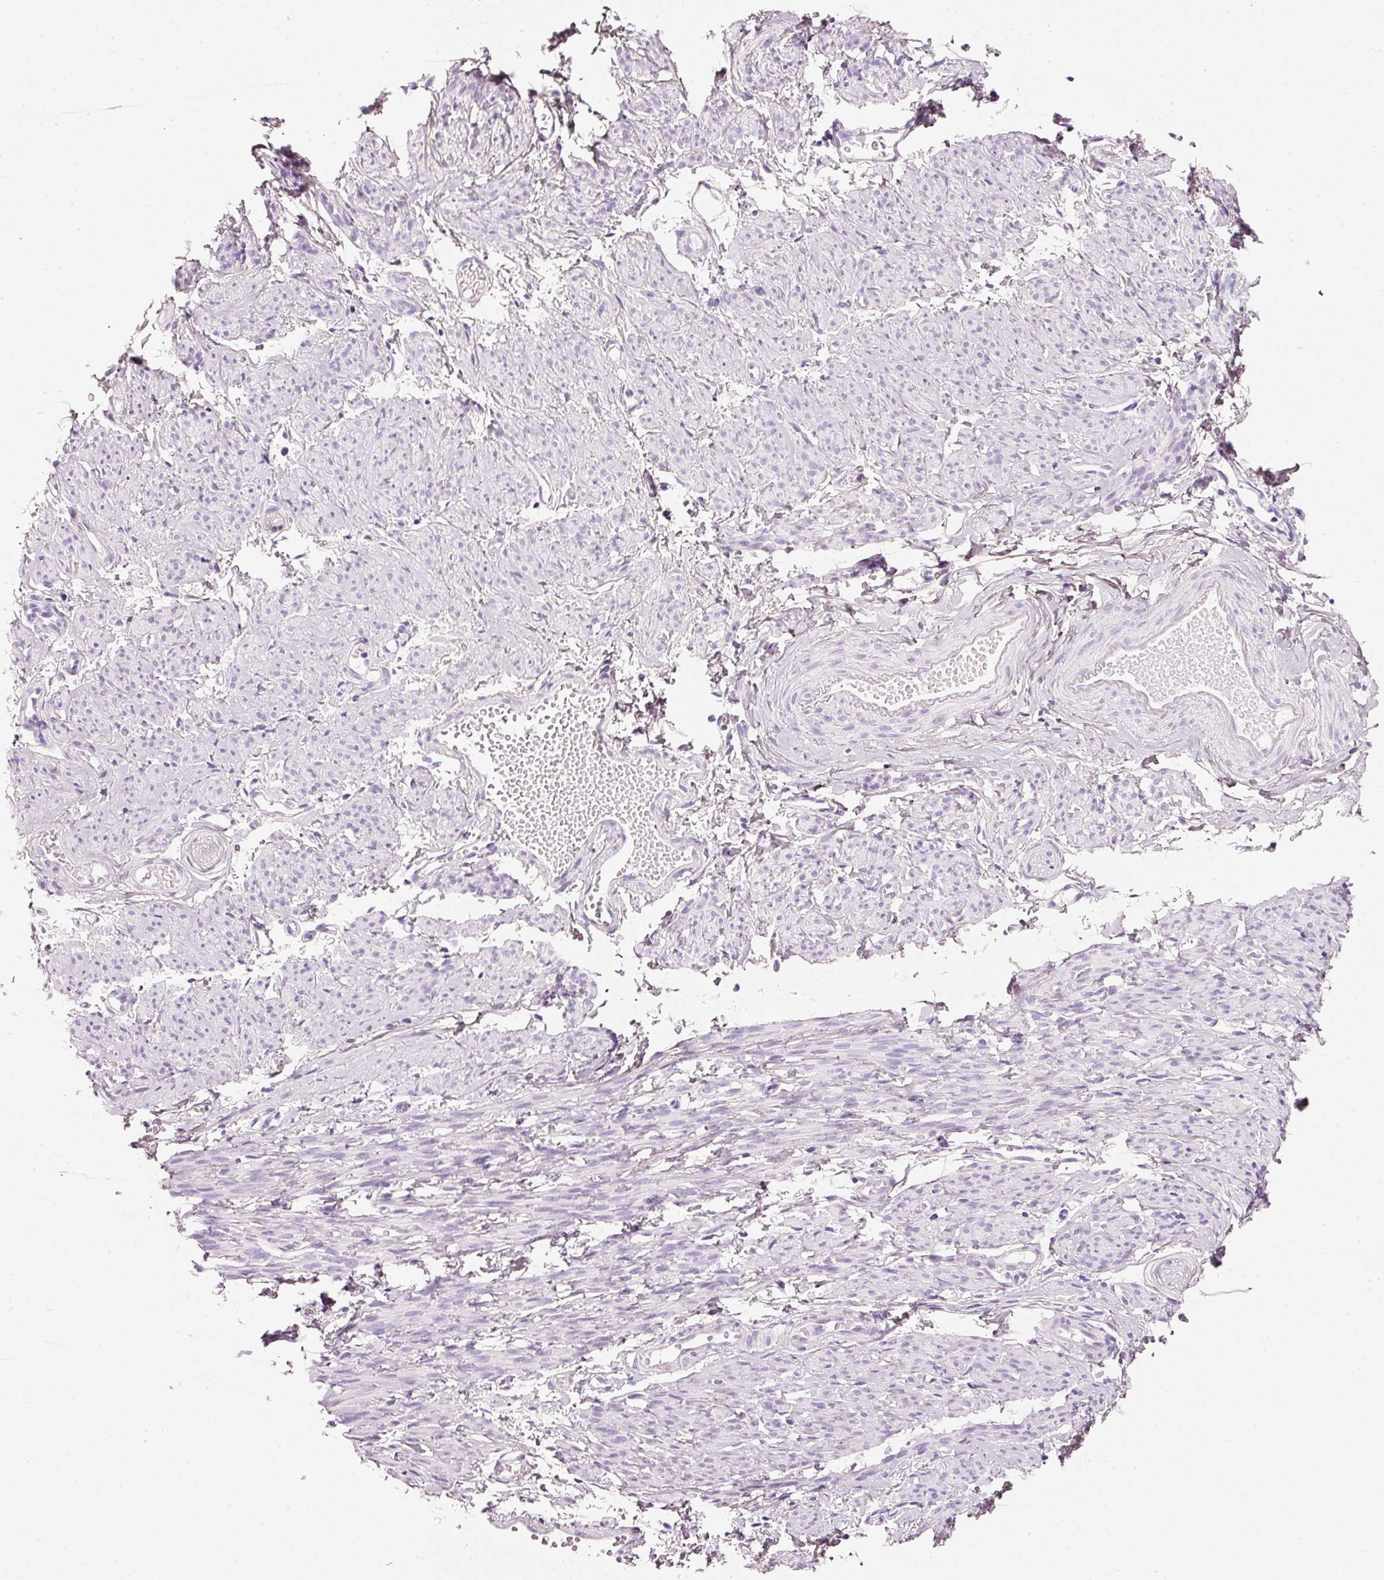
{"staining": {"intensity": "negative", "quantity": "none", "location": "none"}, "tissue": "smooth muscle", "cell_type": "Smooth muscle cells", "image_type": "normal", "snomed": [{"axis": "morphology", "description": "Normal tissue, NOS"}, {"axis": "topography", "description": "Smooth muscle"}], "caption": "Human smooth muscle stained for a protein using immunohistochemistry reveals no positivity in smooth muscle cells.", "gene": "PDXDC1", "patient": {"sex": "female", "age": 65}}